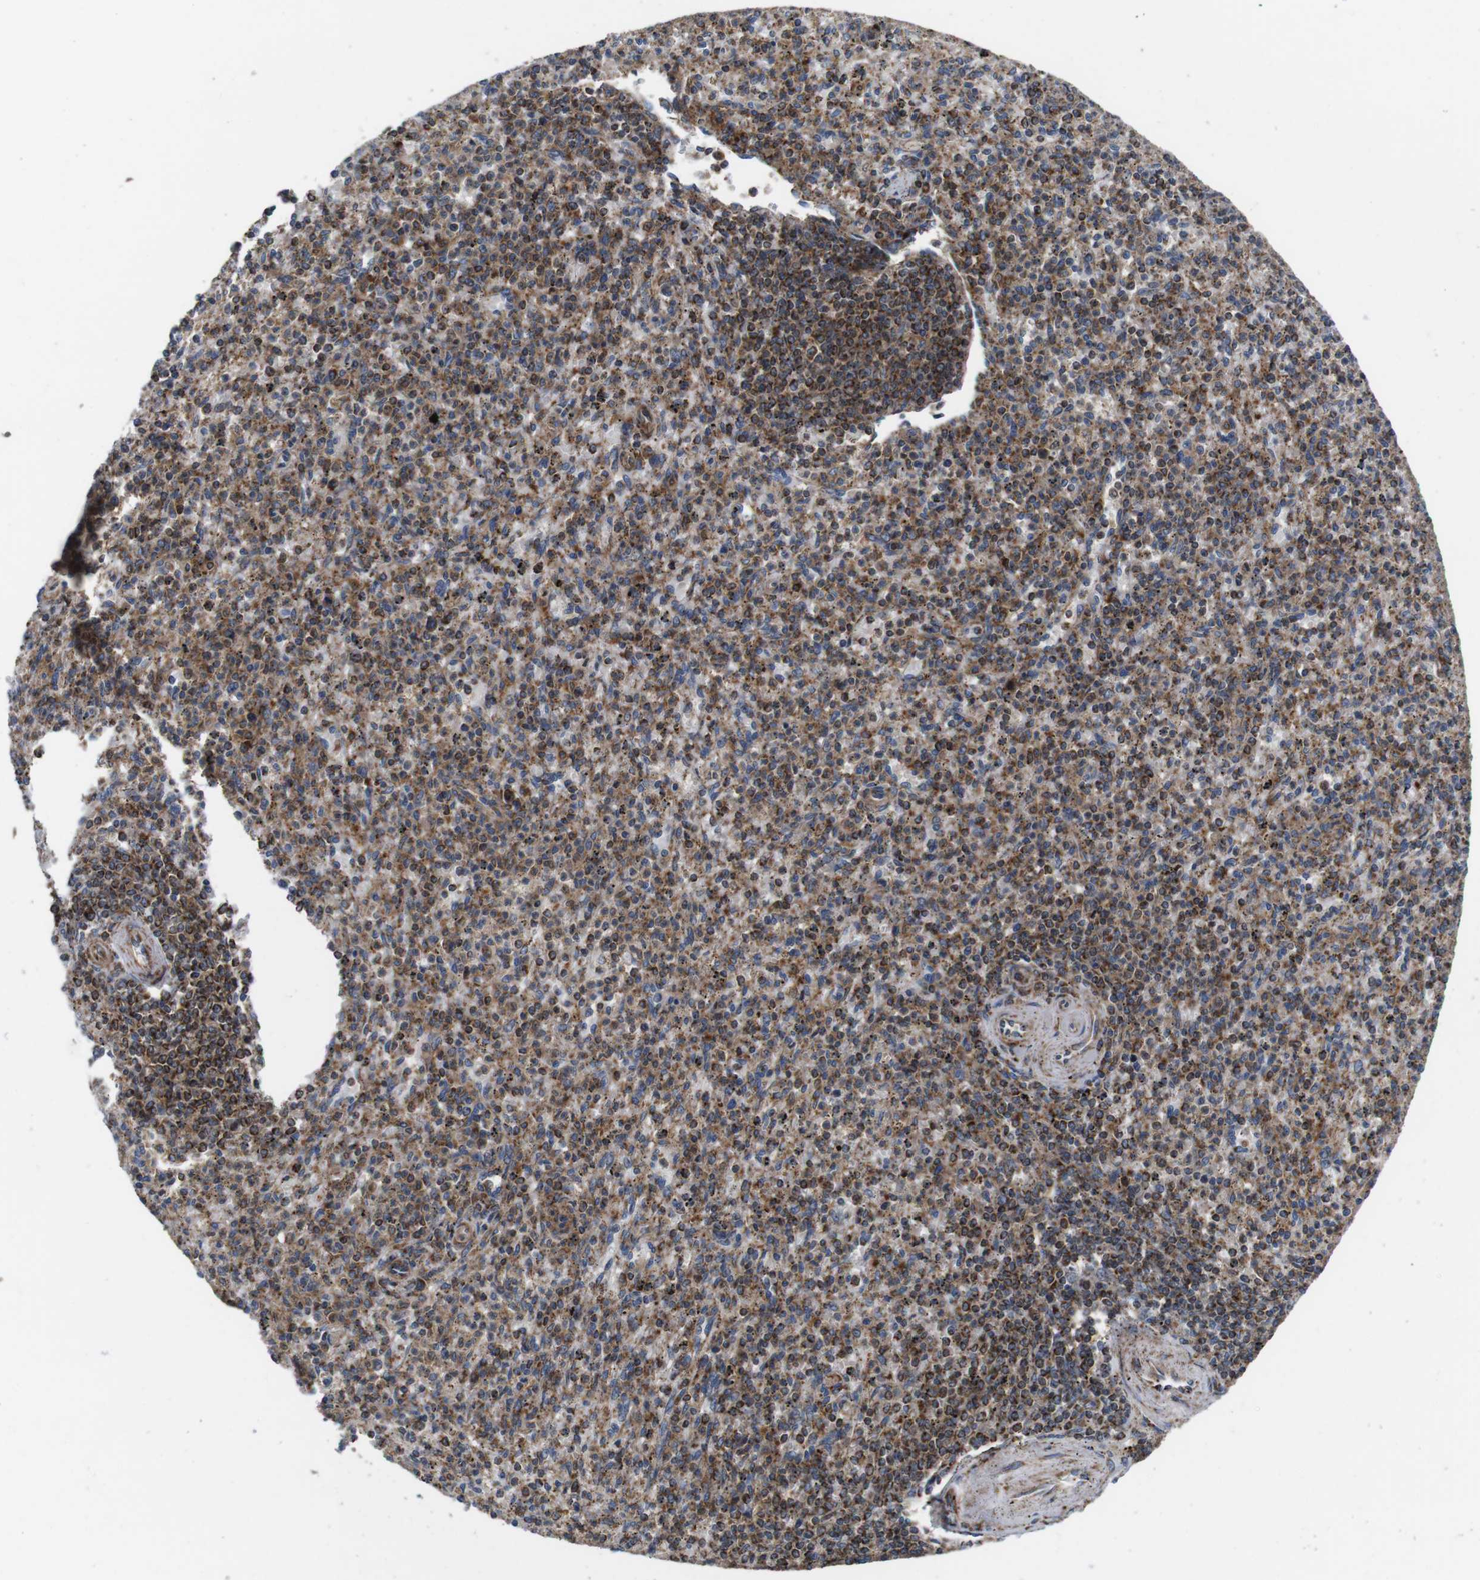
{"staining": {"intensity": "strong", "quantity": "25%-75%", "location": "cytoplasmic/membranous"}, "tissue": "spleen", "cell_type": "Cells in red pulp", "image_type": "normal", "snomed": [{"axis": "morphology", "description": "Normal tissue, NOS"}, {"axis": "topography", "description": "Spleen"}], "caption": "The micrograph exhibits immunohistochemical staining of unremarkable spleen. There is strong cytoplasmic/membranous expression is identified in approximately 25%-75% of cells in red pulp.", "gene": "HK1", "patient": {"sex": "male", "age": 72}}